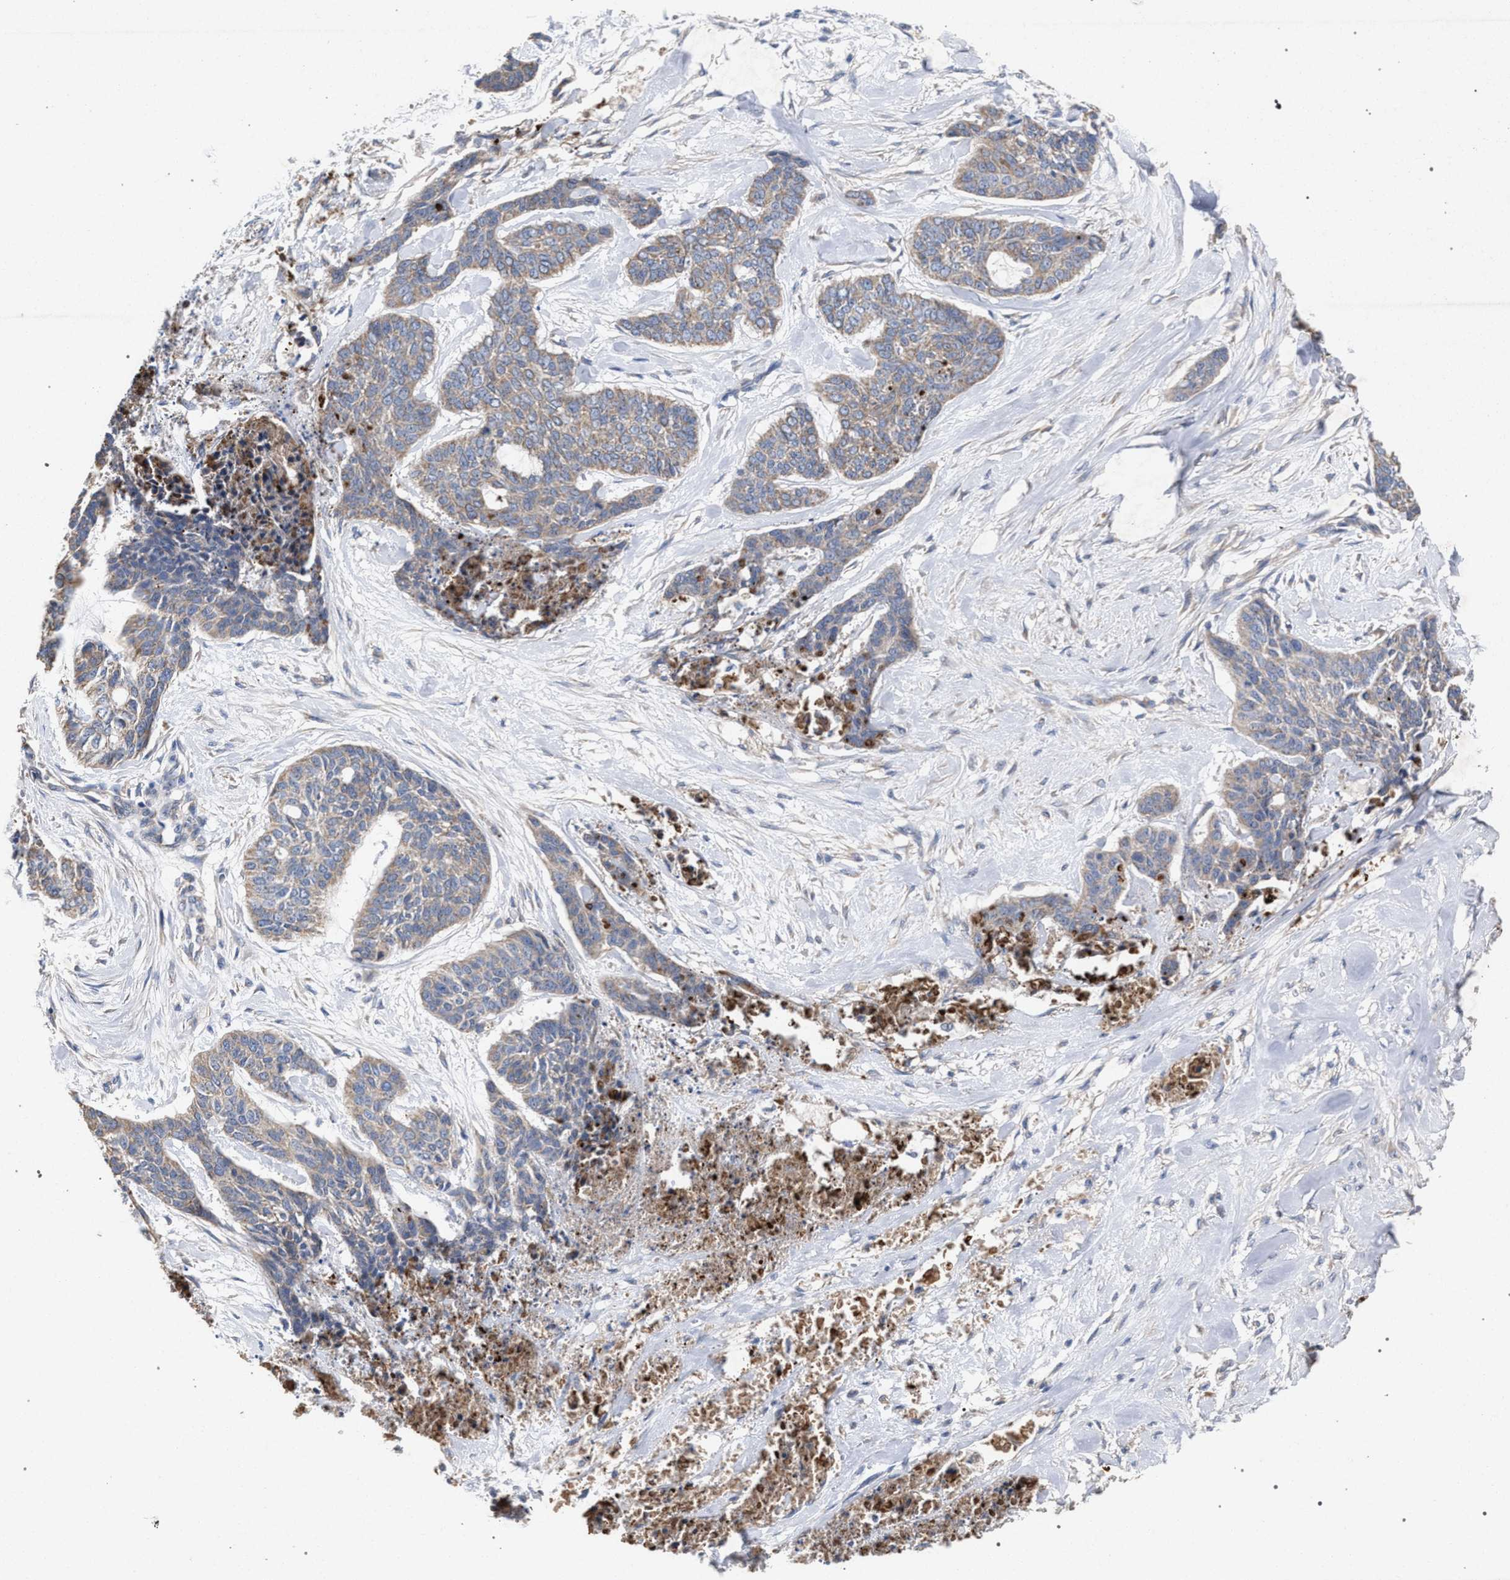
{"staining": {"intensity": "weak", "quantity": "25%-75%", "location": "cytoplasmic/membranous"}, "tissue": "skin cancer", "cell_type": "Tumor cells", "image_type": "cancer", "snomed": [{"axis": "morphology", "description": "Basal cell carcinoma"}, {"axis": "topography", "description": "Skin"}], "caption": "This histopathology image demonstrates basal cell carcinoma (skin) stained with IHC to label a protein in brown. The cytoplasmic/membranous of tumor cells show weak positivity for the protein. Nuclei are counter-stained blue.", "gene": "BCL2L12", "patient": {"sex": "female", "age": 64}}